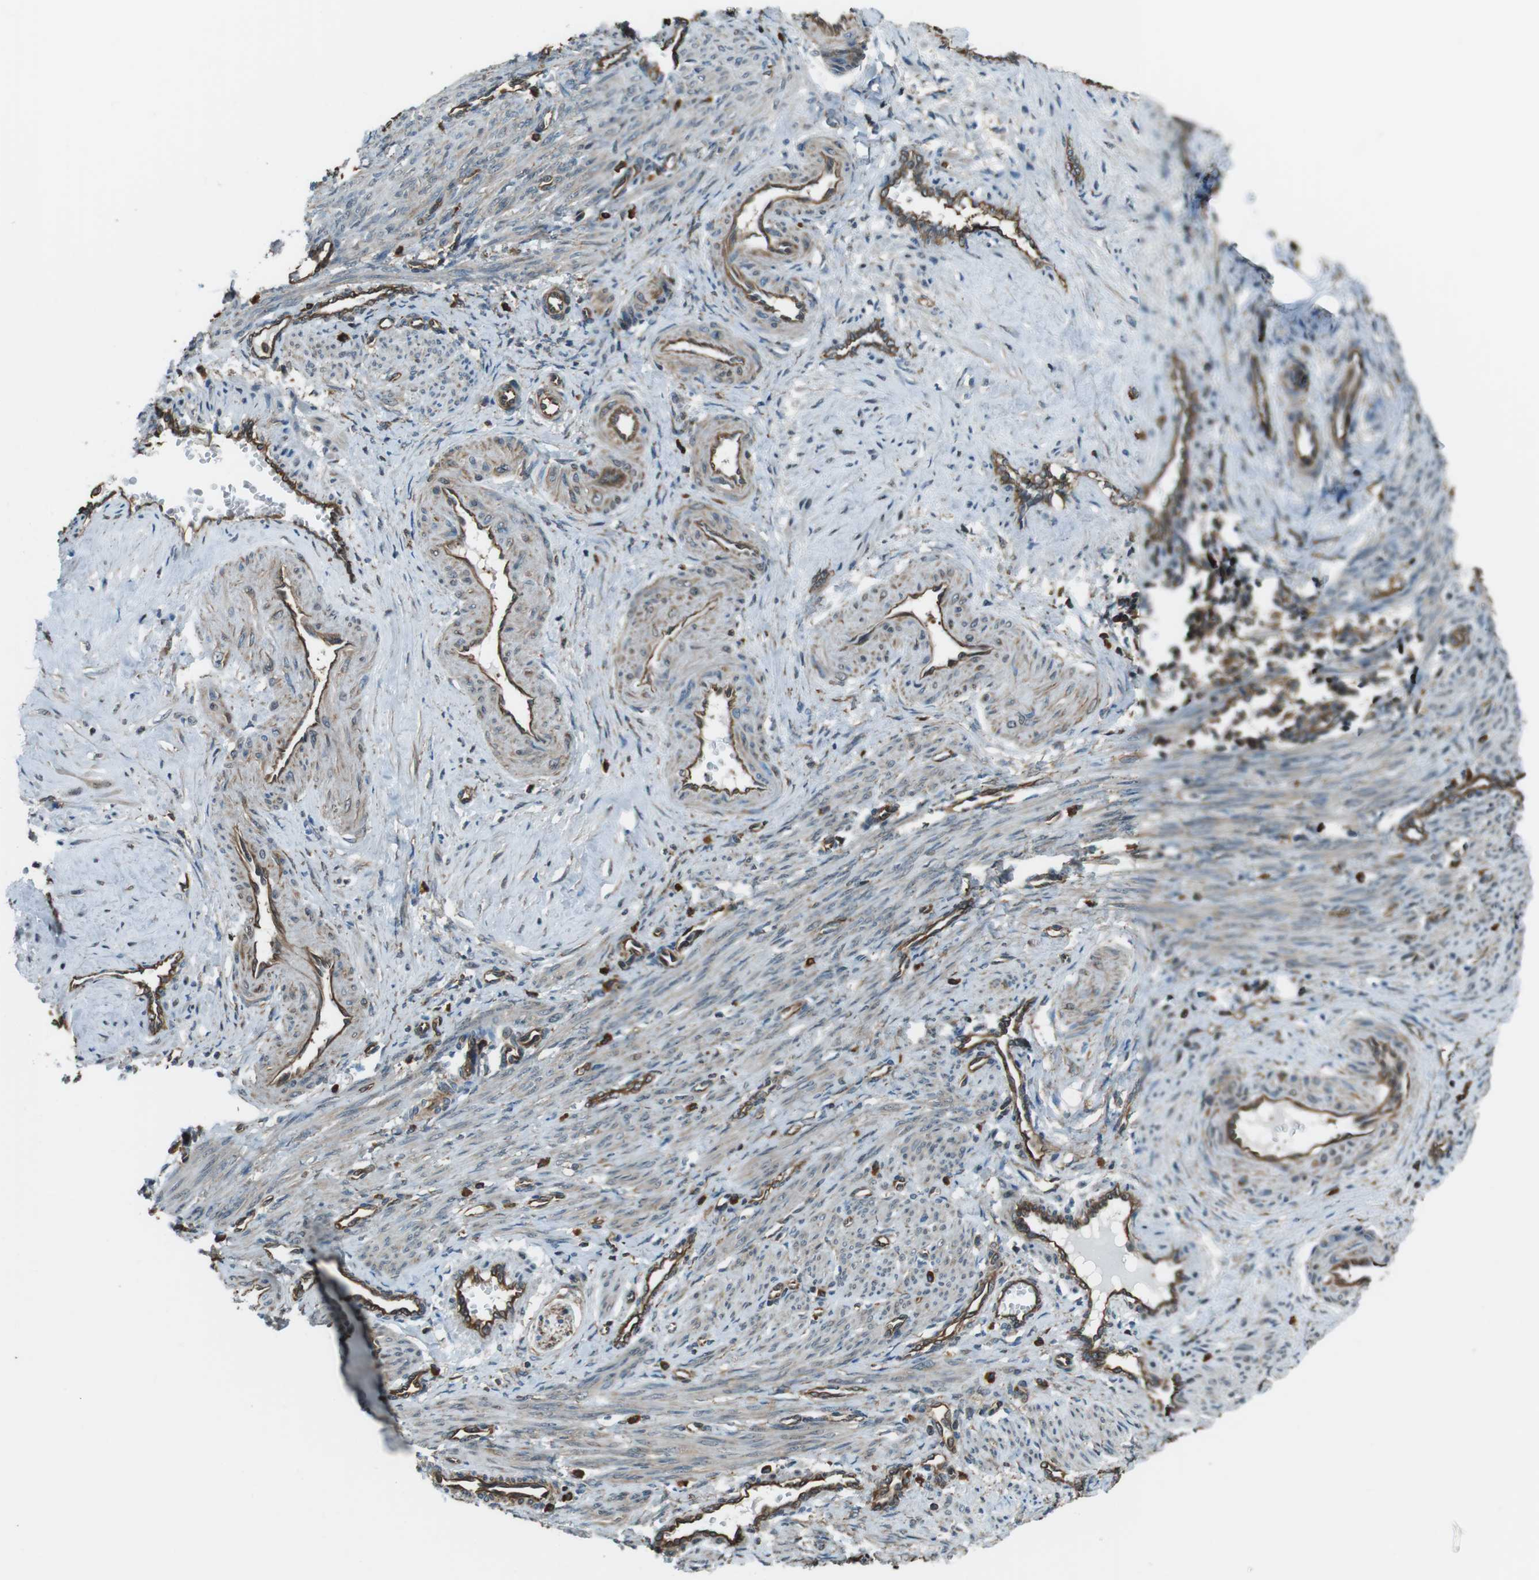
{"staining": {"intensity": "weak", "quantity": "25%-75%", "location": "cytoplasmic/membranous"}, "tissue": "smooth muscle", "cell_type": "Smooth muscle cells", "image_type": "normal", "snomed": [{"axis": "morphology", "description": "Normal tissue, NOS"}, {"axis": "topography", "description": "Endometrium"}], "caption": "Brown immunohistochemical staining in benign smooth muscle displays weak cytoplasmic/membranous expression in approximately 25%-75% of smooth muscle cells.", "gene": "PA2G4", "patient": {"sex": "female", "age": 33}}